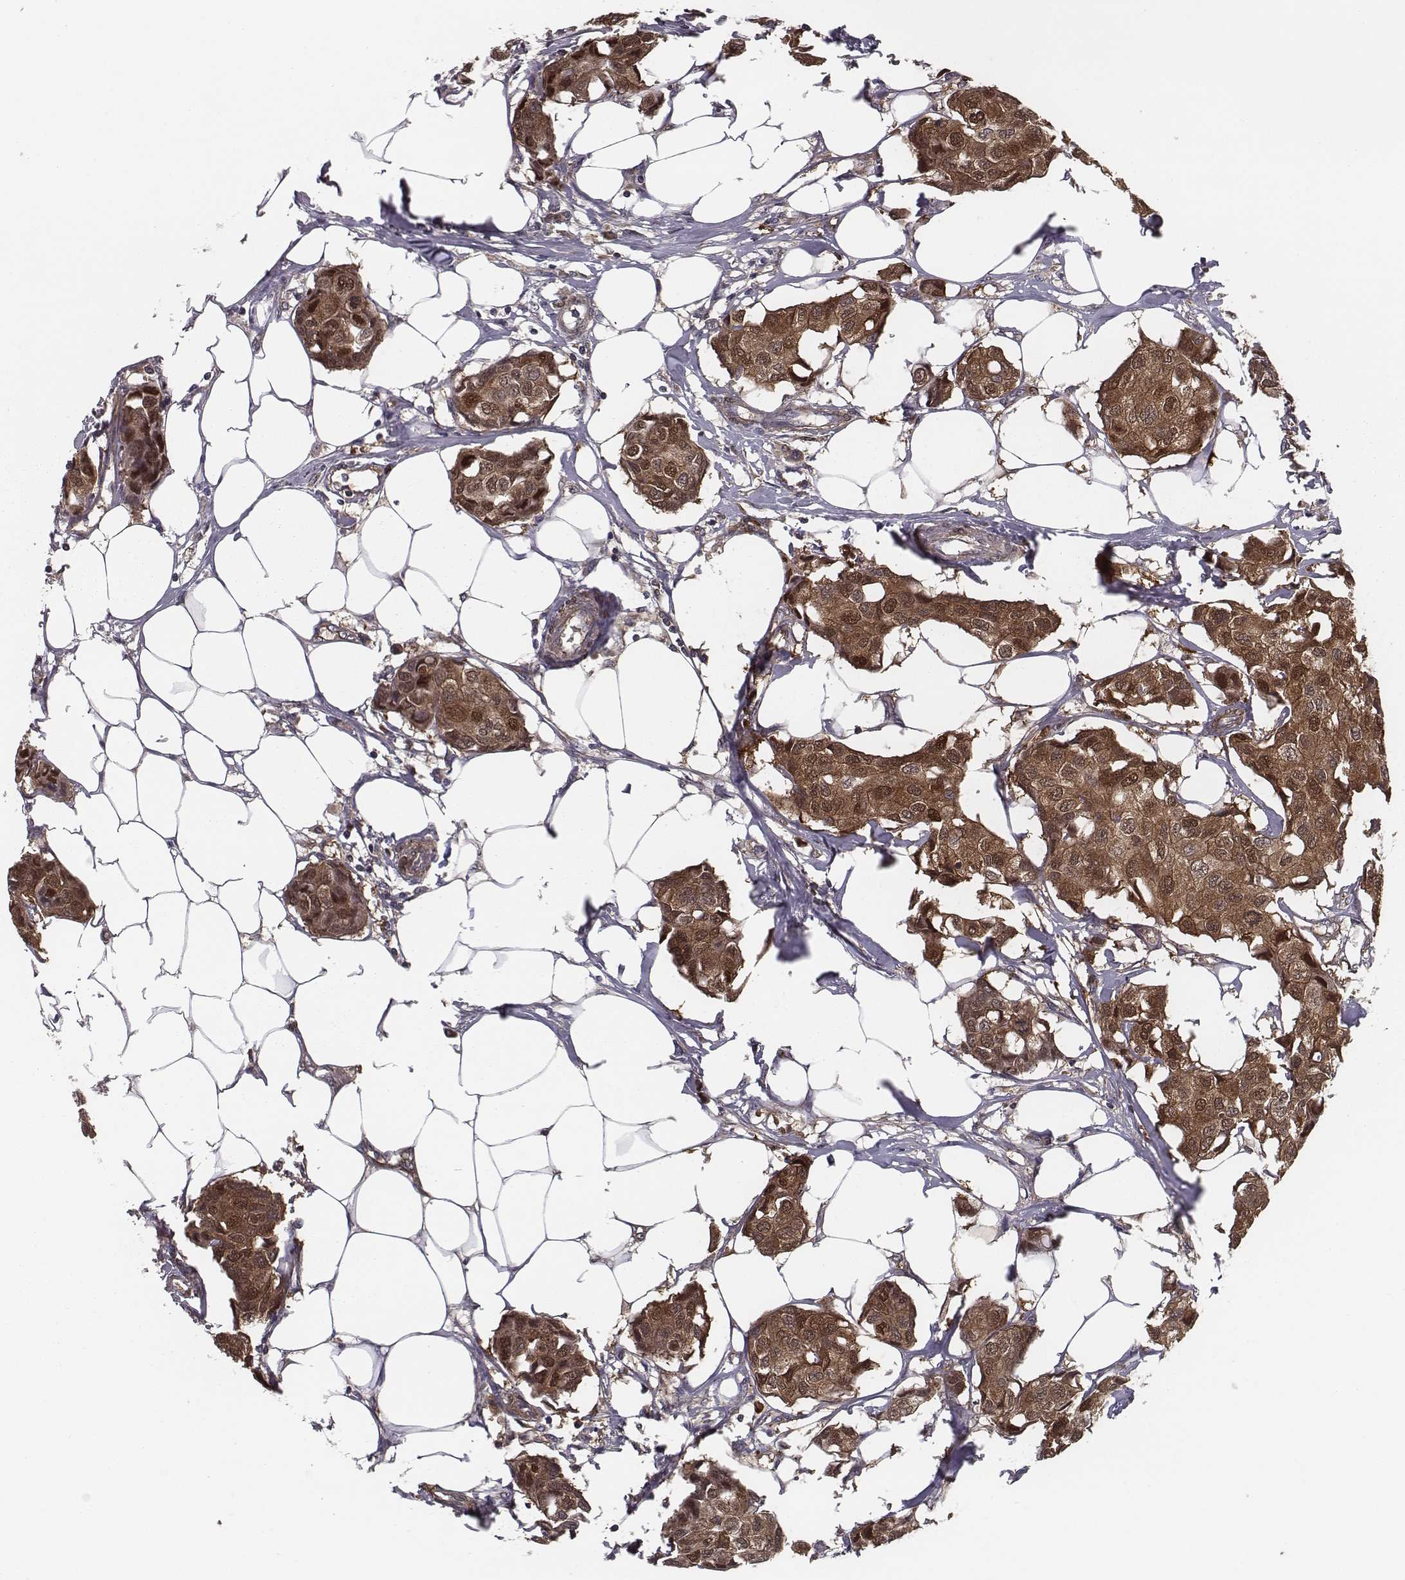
{"staining": {"intensity": "strong", "quantity": ">75%", "location": "cytoplasmic/membranous,nuclear"}, "tissue": "breast cancer", "cell_type": "Tumor cells", "image_type": "cancer", "snomed": [{"axis": "morphology", "description": "Duct carcinoma"}, {"axis": "topography", "description": "Breast"}], "caption": "IHC of breast cancer (infiltrating ductal carcinoma) shows high levels of strong cytoplasmic/membranous and nuclear staining in approximately >75% of tumor cells.", "gene": "ISYNA1", "patient": {"sex": "female", "age": 80}}